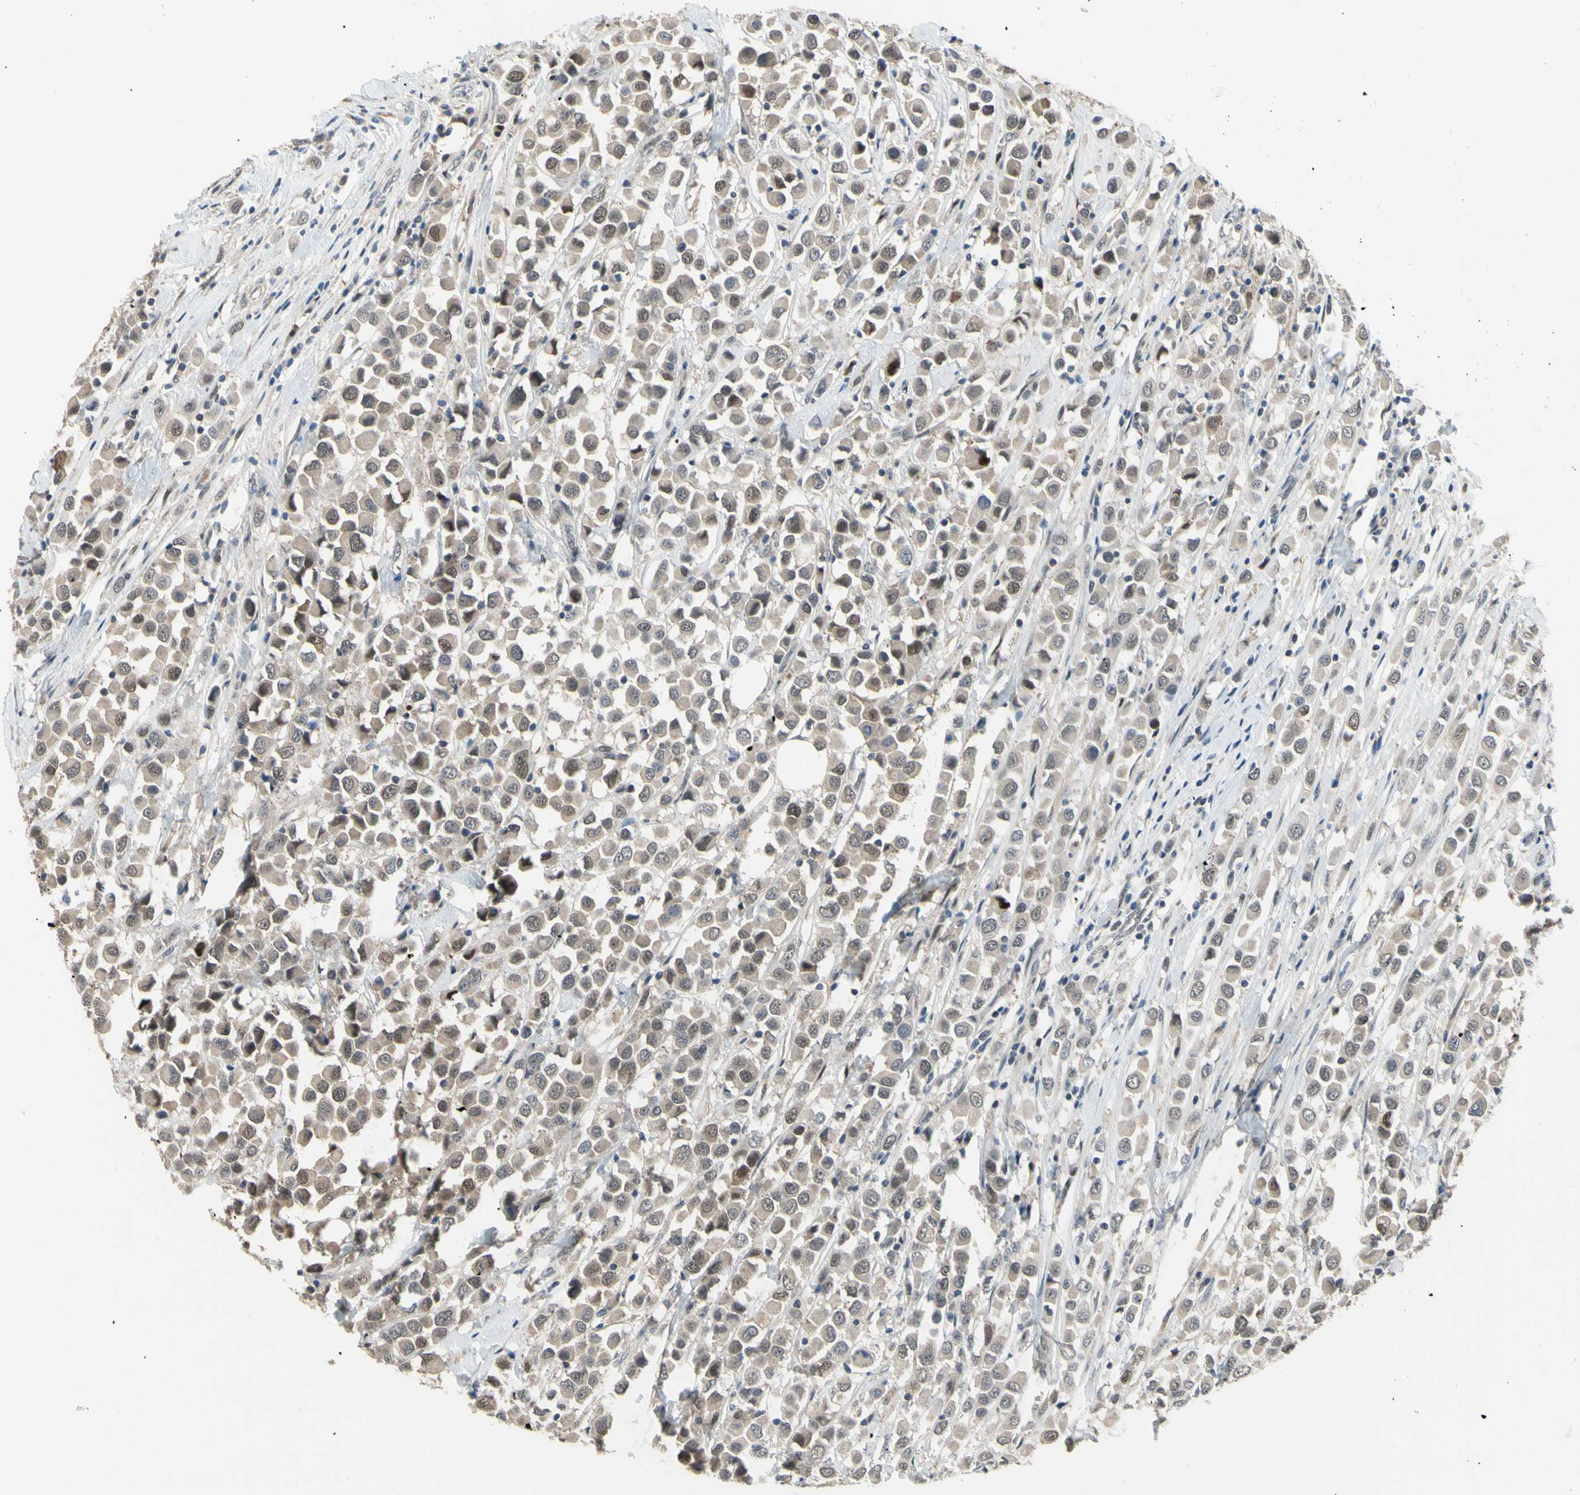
{"staining": {"intensity": "weak", "quantity": ">75%", "location": "cytoplasmic/membranous,nuclear"}, "tissue": "breast cancer", "cell_type": "Tumor cells", "image_type": "cancer", "snomed": [{"axis": "morphology", "description": "Duct carcinoma"}, {"axis": "topography", "description": "Breast"}], "caption": "DAB (3,3'-diaminobenzidine) immunohistochemical staining of breast cancer shows weak cytoplasmic/membranous and nuclear protein staining in approximately >75% of tumor cells.", "gene": "HSPA4", "patient": {"sex": "female", "age": 61}}